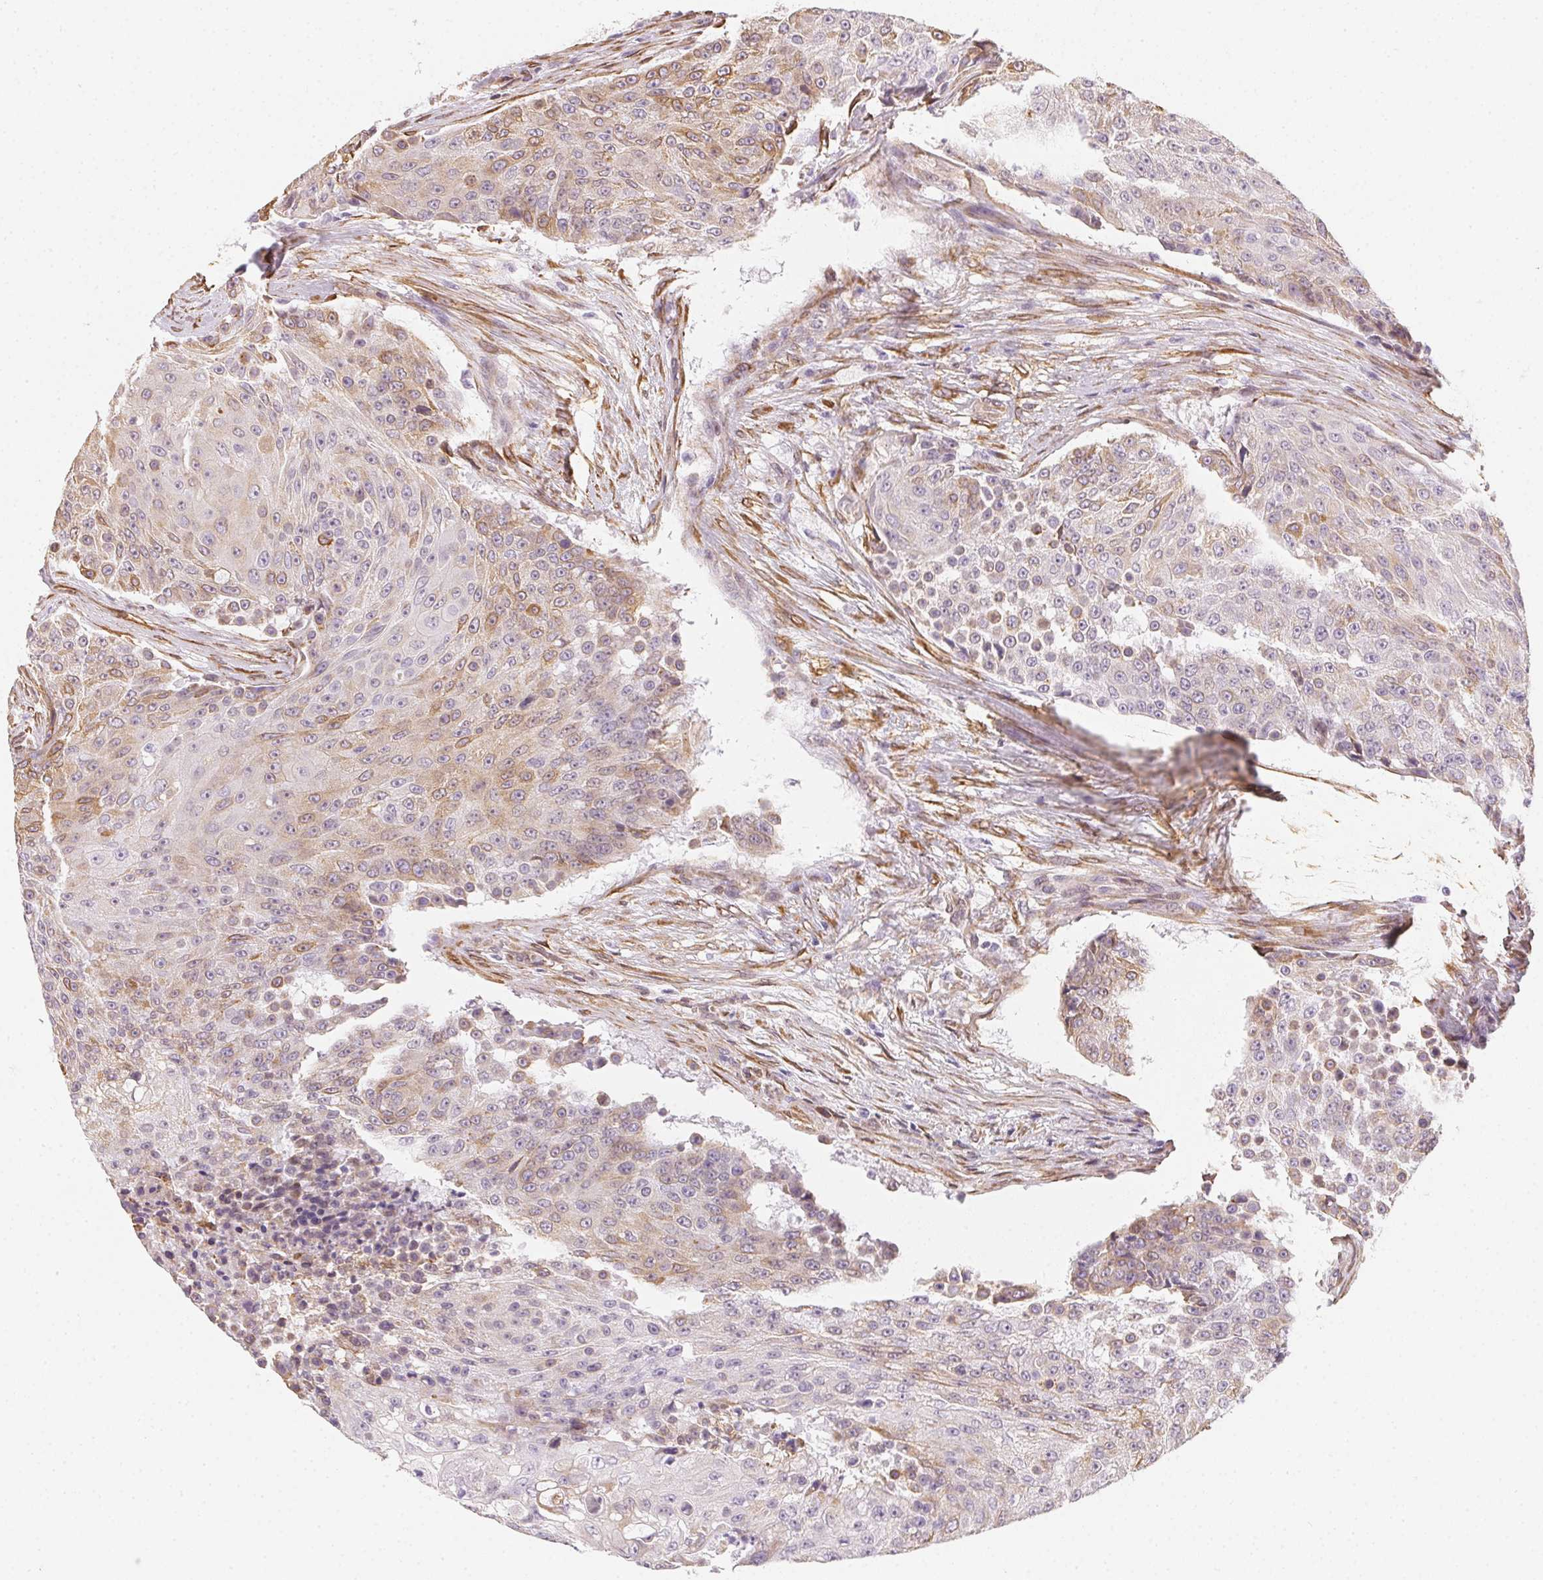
{"staining": {"intensity": "moderate", "quantity": "<25%", "location": "cytoplasmic/membranous"}, "tissue": "urothelial cancer", "cell_type": "Tumor cells", "image_type": "cancer", "snomed": [{"axis": "morphology", "description": "Urothelial carcinoma, High grade"}, {"axis": "topography", "description": "Urinary bladder"}], "caption": "Urothelial cancer tissue reveals moderate cytoplasmic/membranous staining in about <25% of tumor cells, visualized by immunohistochemistry.", "gene": "RSBN1", "patient": {"sex": "female", "age": 63}}